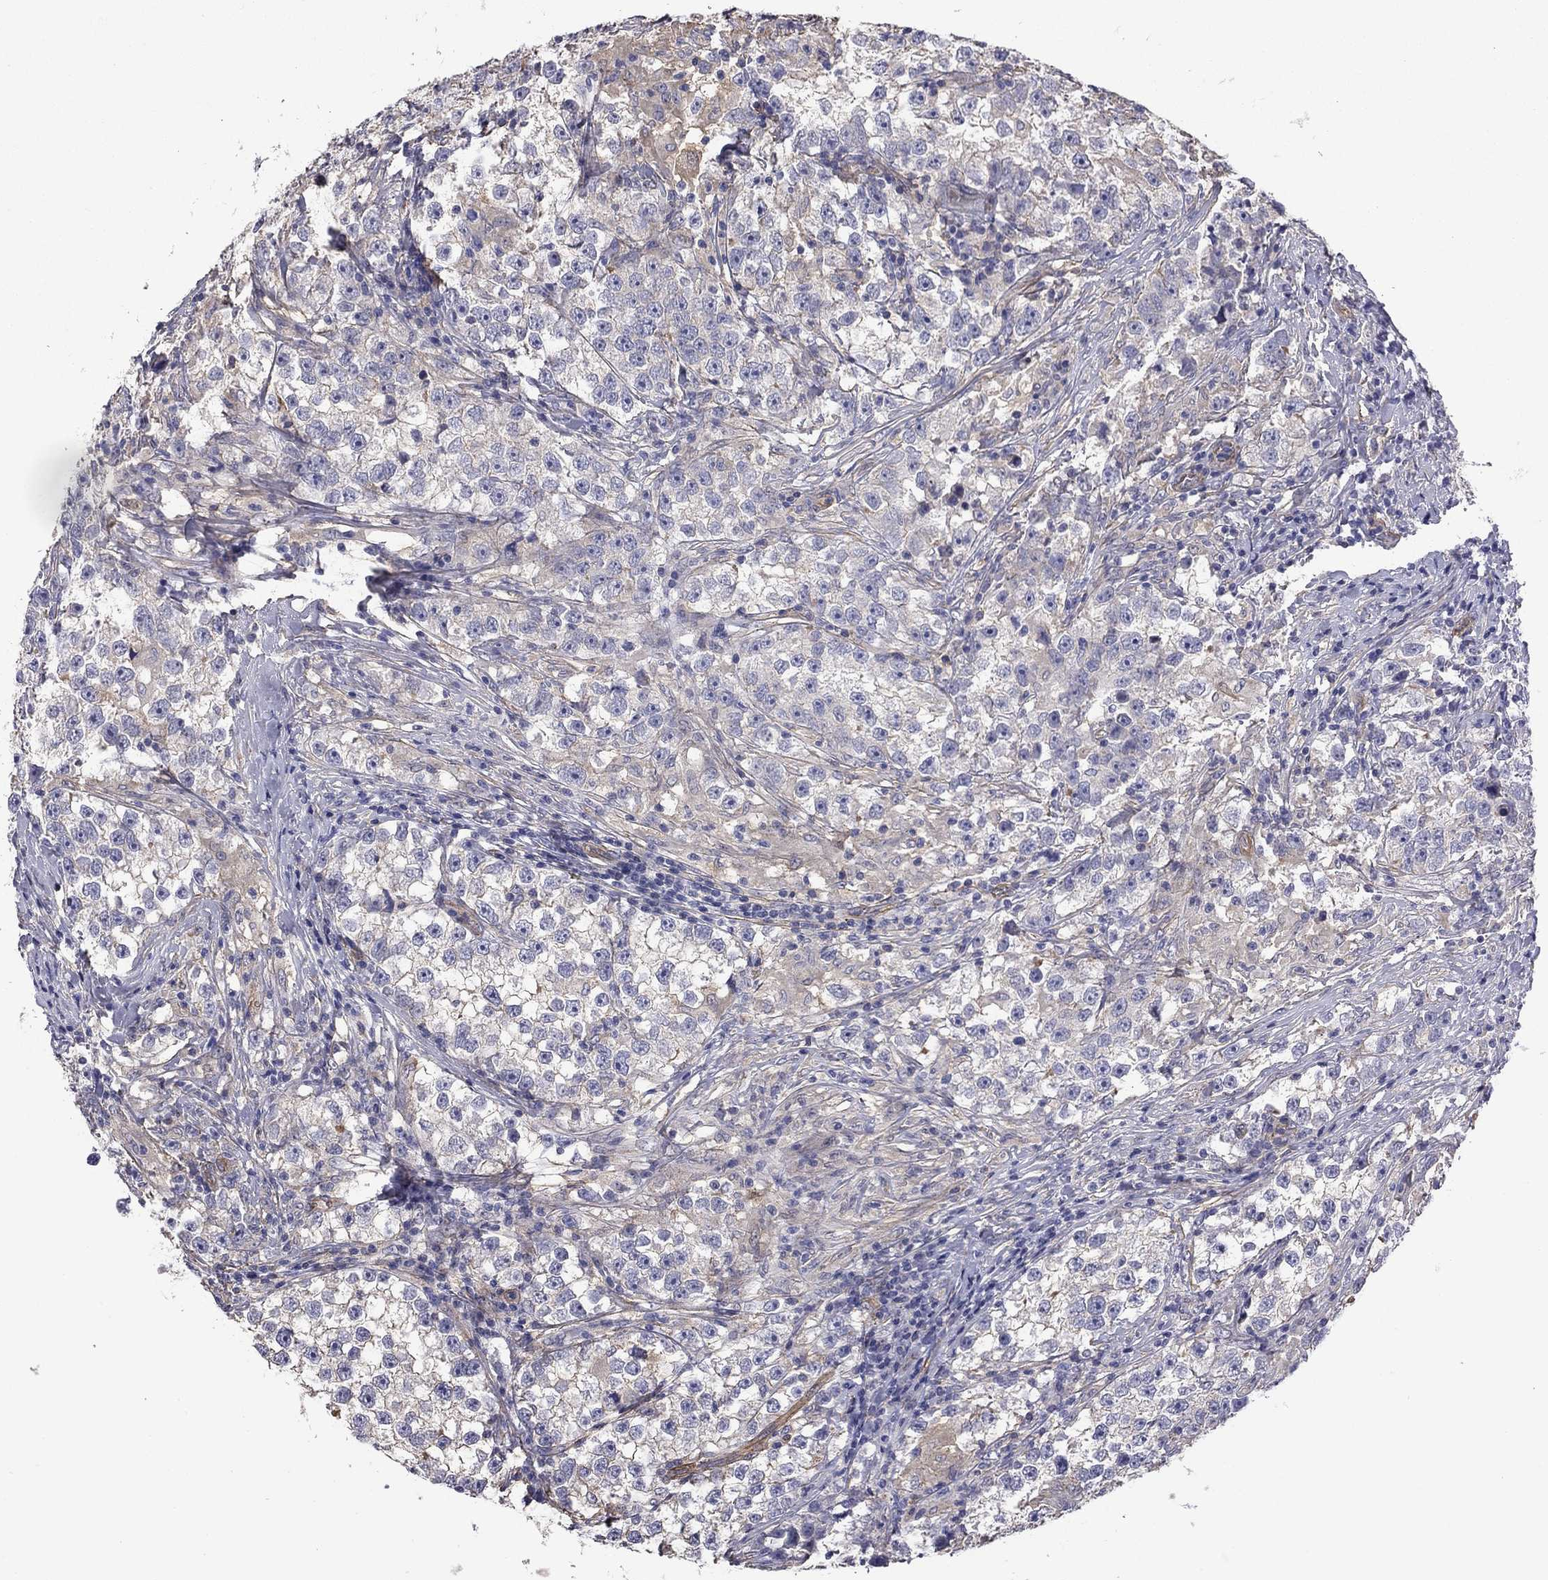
{"staining": {"intensity": "negative", "quantity": "none", "location": "none"}, "tissue": "testis cancer", "cell_type": "Tumor cells", "image_type": "cancer", "snomed": [{"axis": "morphology", "description": "Seminoma, NOS"}, {"axis": "topography", "description": "Testis"}], "caption": "IHC of testis cancer (seminoma) reveals no staining in tumor cells.", "gene": "TCHH", "patient": {"sex": "male", "age": 46}}